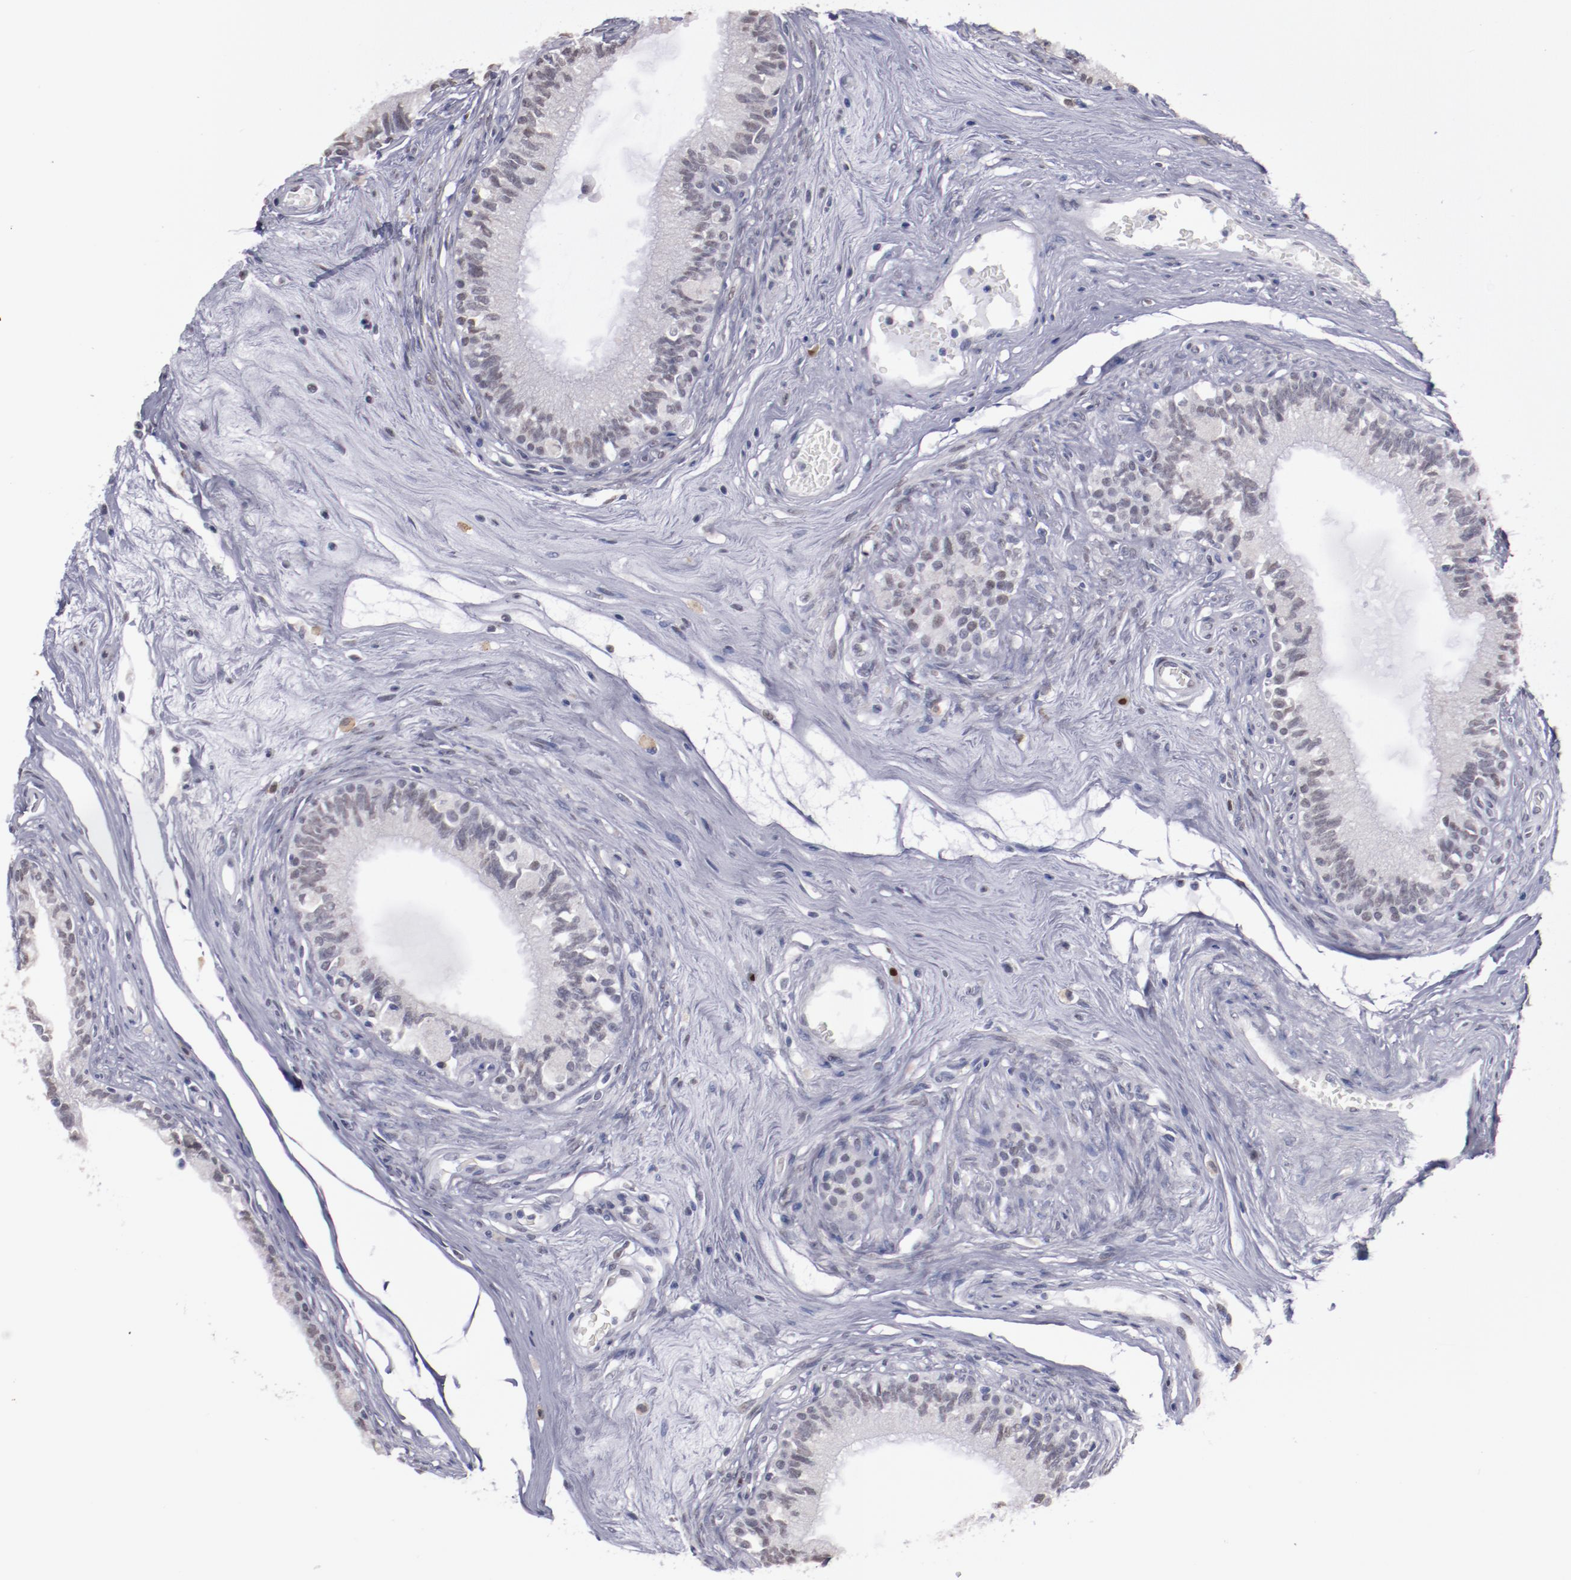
{"staining": {"intensity": "weak", "quantity": "<25%", "location": "nuclear"}, "tissue": "epididymis", "cell_type": "Glandular cells", "image_type": "normal", "snomed": [{"axis": "morphology", "description": "Normal tissue, NOS"}, {"axis": "morphology", "description": "Inflammation, NOS"}, {"axis": "topography", "description": "Epididymis"}], "caption": "A high-resolution histopathology image shows immunohistochemistry staining of unremarkable epididymis, which demonstrates no significant staining in glandular cells.", "gene": "IRF4", "patient": {"sex": "male", "age": 84}}